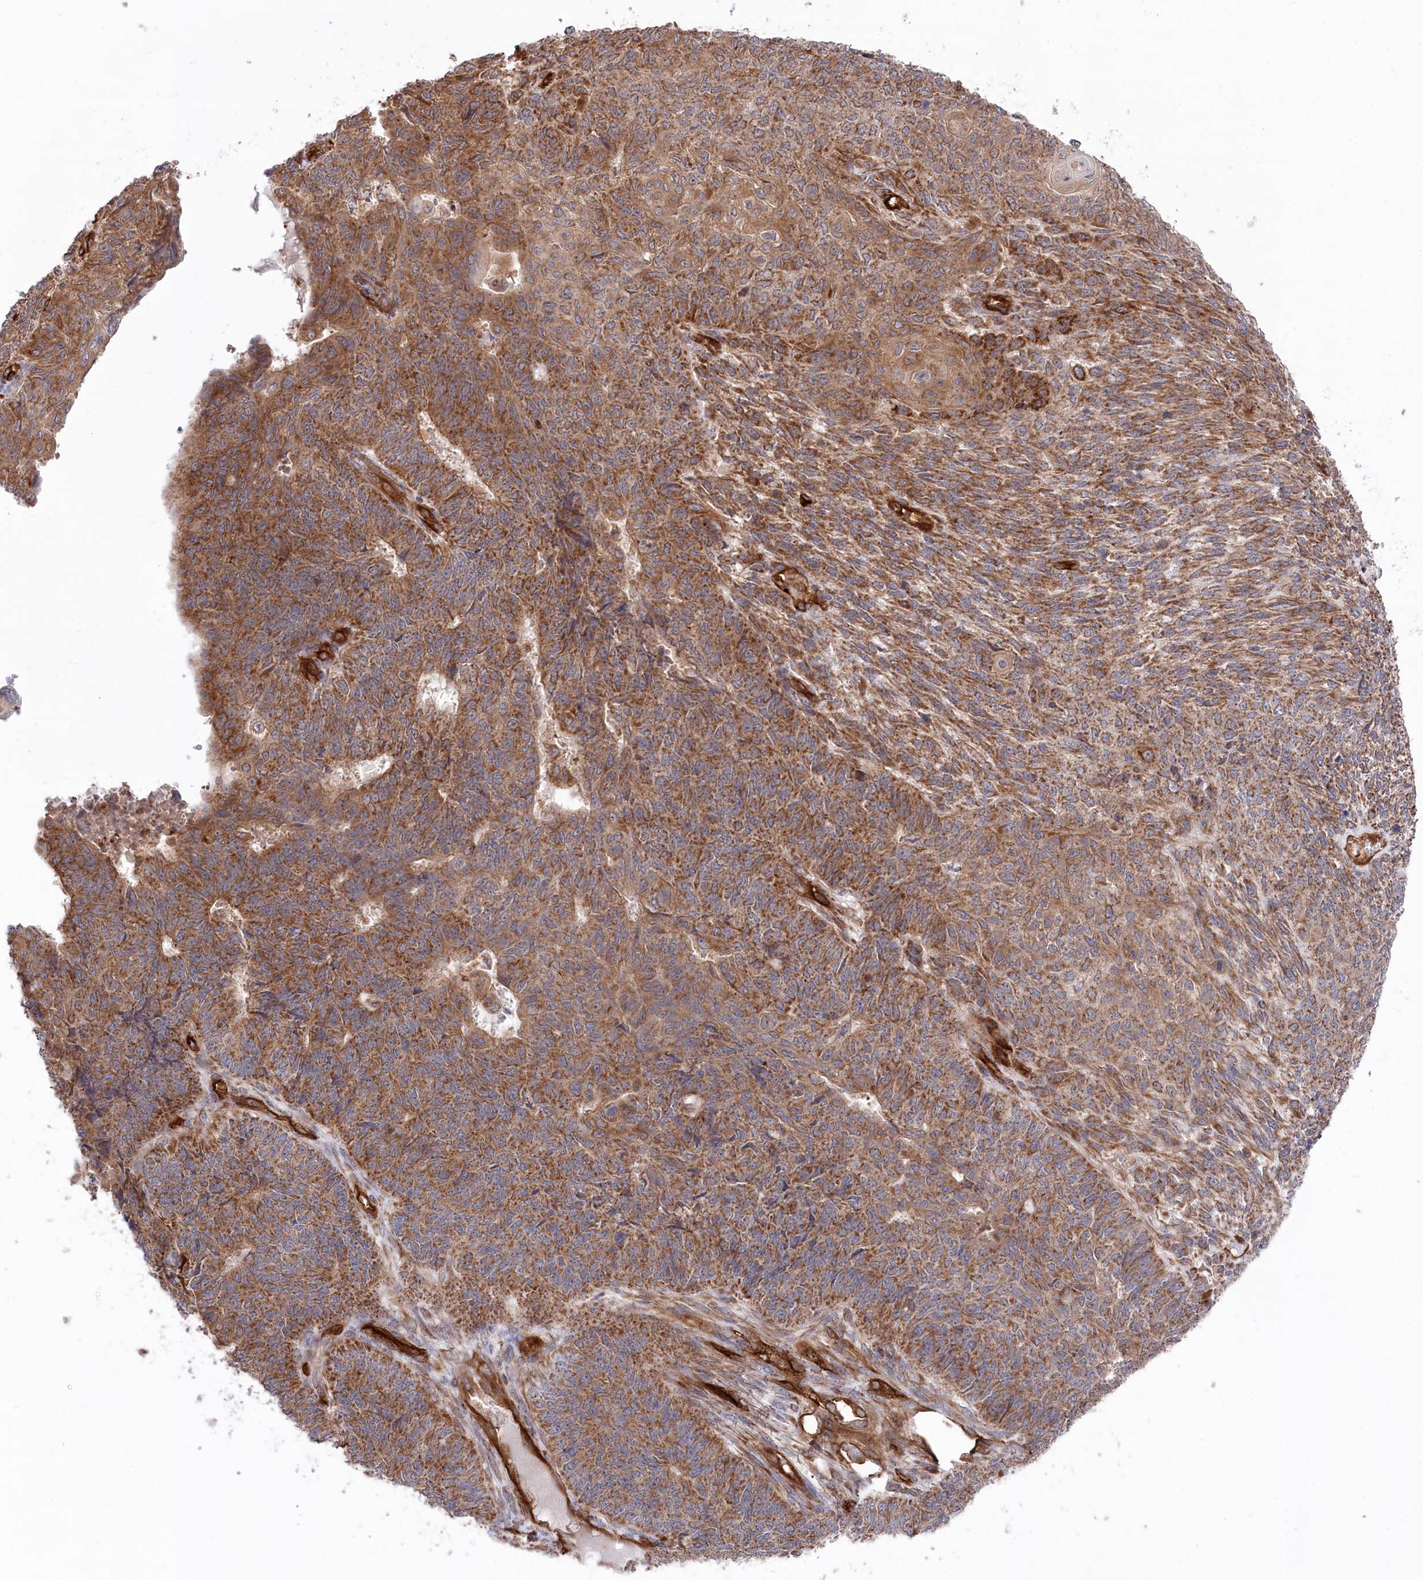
{"staining": {"intensity": "strong", "quantity": ">75%", "location": "cytoplasmic/membranous"}, "tissue": "endometrial cancer", "cell_type": "Tumor cells", "image_type": "cancer", "snomed": [{"axis": "morphology", "description": "Adenocarcinoma, NOS"}, {"axis": "topography", "description": "Endometrium"}], "caption": "Protein staining of adenocarcinoma (endometrial) tissue exhibits strong cytoplasmic/membranous positivity in about >75% of tumor cells.", "gene": "MTPAP", "patient": {"sex": "female", "age": 32}}